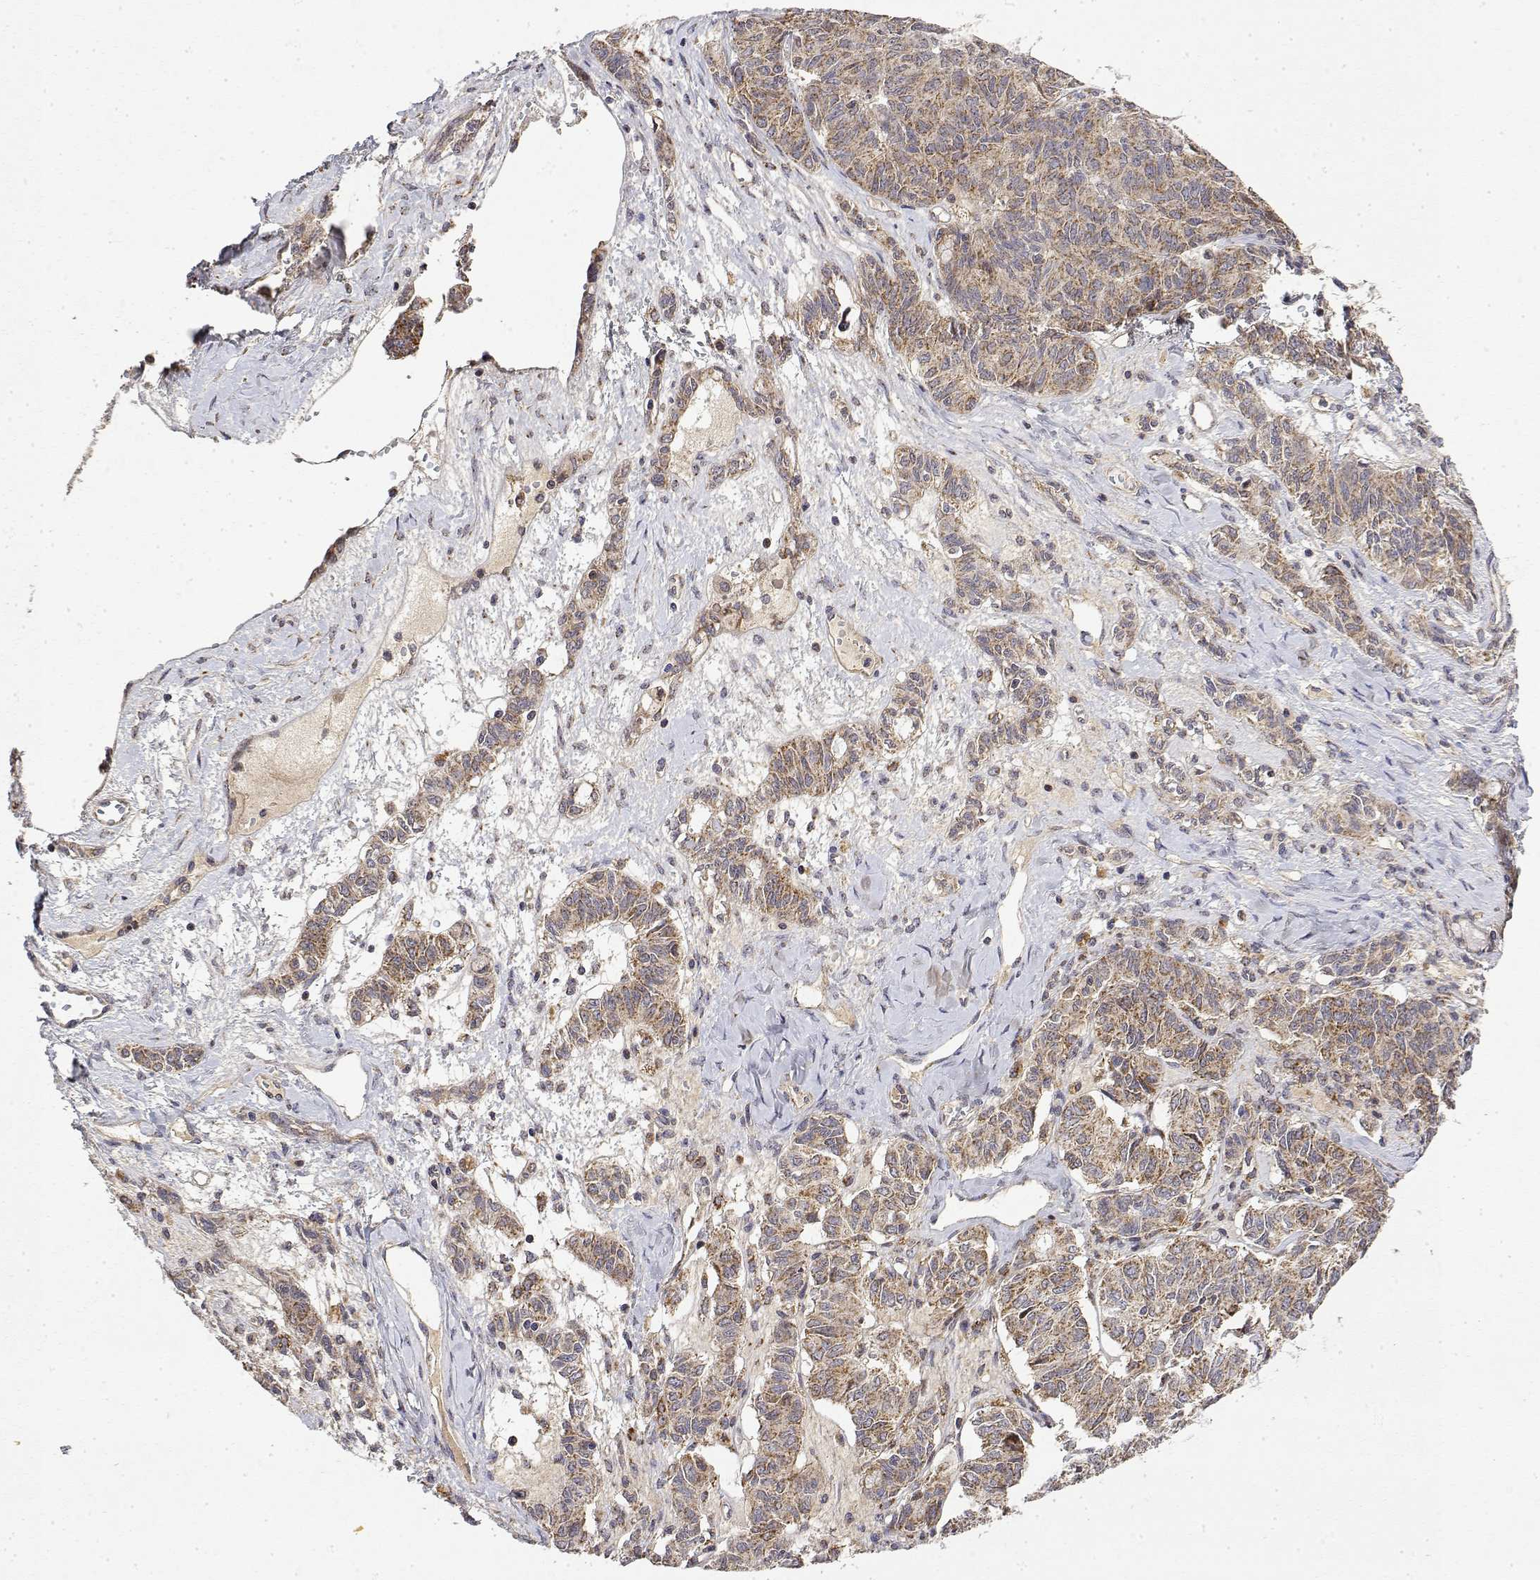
{"staining": {"intensity": "moderate", "quantity": ">75%", "location": "cytoplasmic/membranous"}, "tissue": "ovarian cancer", "cell_type": "Tumor cells", "image_type": "cancer", "snomed": [{"axis": "morphology", "description": "Carcinoma, endometroid"}, {"axis": "topography", "description": "Ovary"}], "caption": "The immunohistochemical stain highlights moderate cytoplasmic/membranous positivity in tumor cells of endometroid carcinoma (ovarian) tissue. (DAB IHC, brown staining for protein, blue staining for nuclei).", "gene": "GADD45GIP1", "patient": {"sex": "female", "age": 80}}